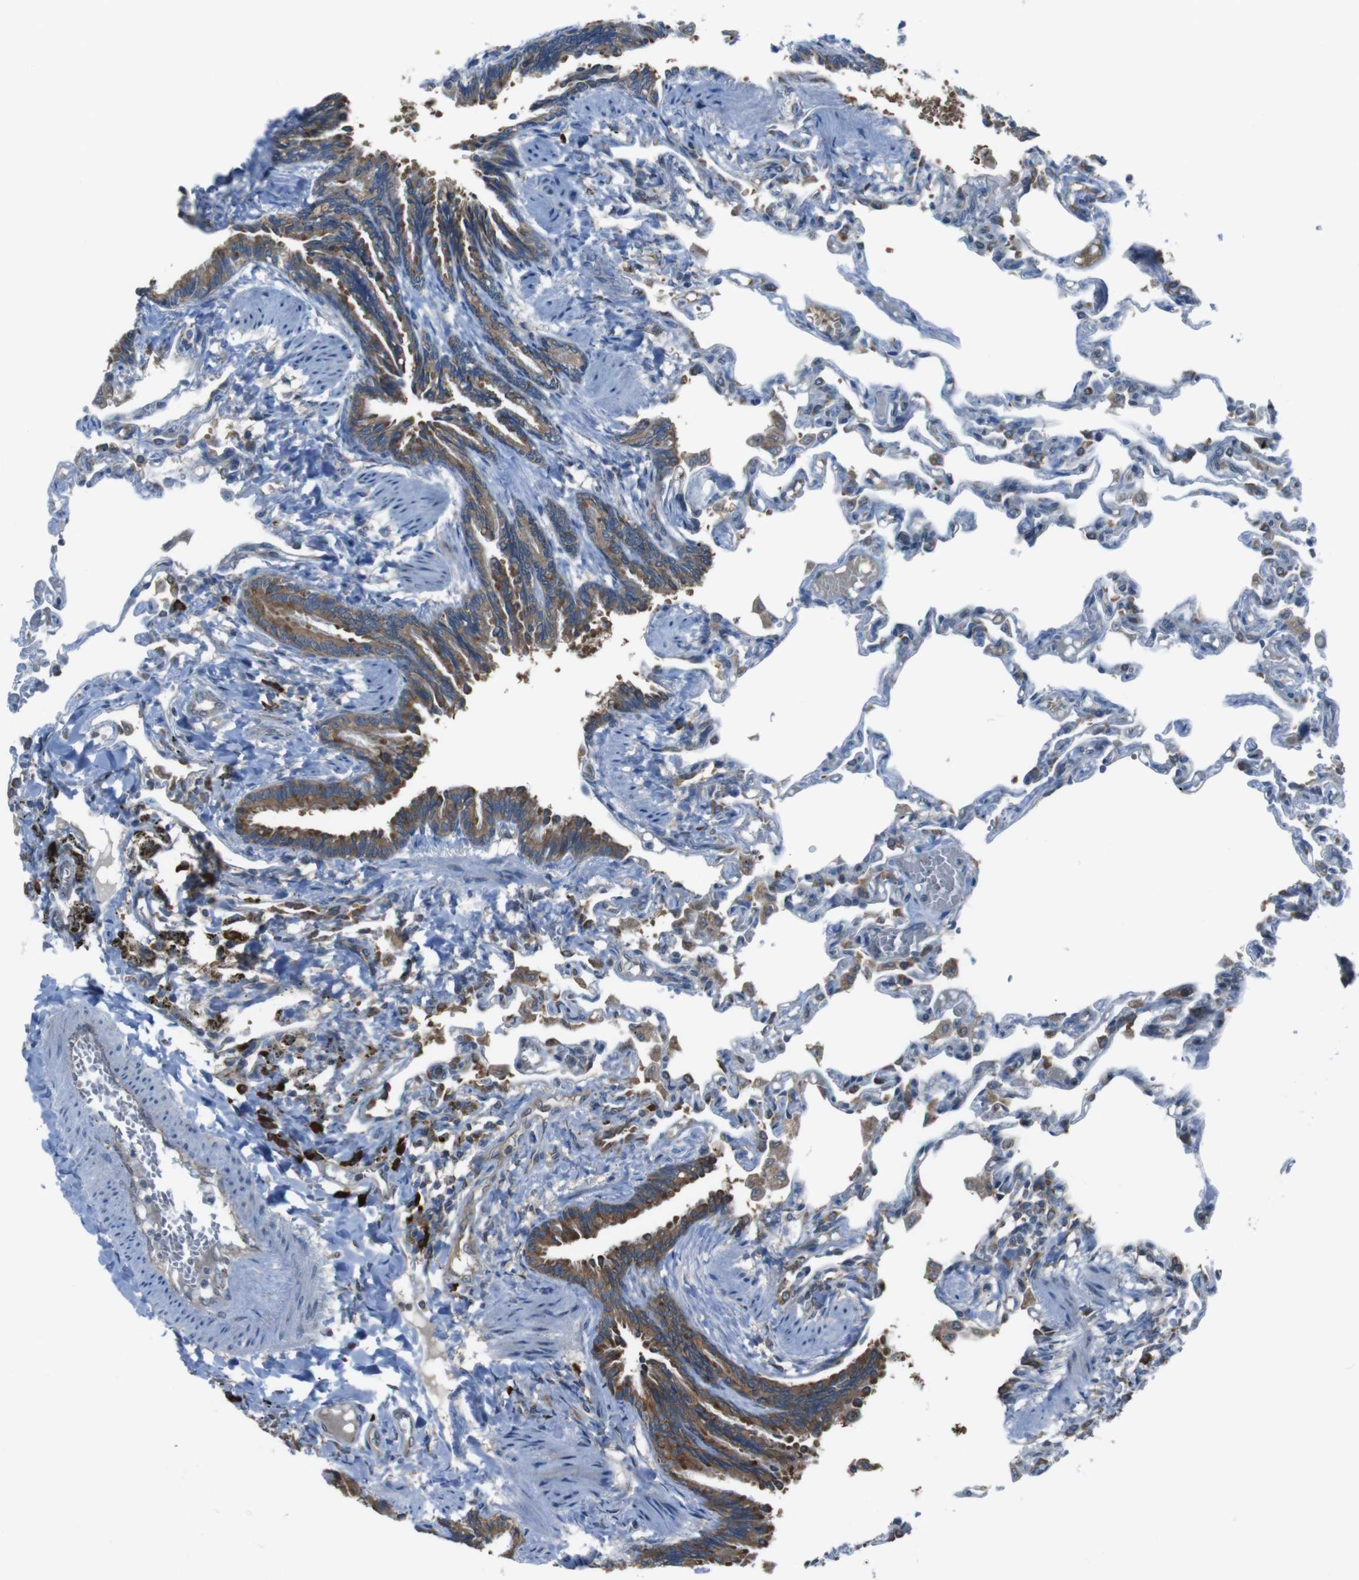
{"staining": {"intensity": "moderate", "quantity": "<25%", "location": "cytoplasmic/membranous"}, "tissue": "lung", "cell_type": "Alveolar cells", "image_type": "normal", "snomed": [{"axis": "morphology", "description": "Normal tissue, NOS"}, {"axis": "topography", "description": "Lung"}], "caption": "Protein expression analysis of benign human lung reveals moderate cytoplasmic/membranous staining in approximately <25% of alveolar cells.", "gene": "SSR3", "patient": {"sex": "male", "age": 21}}